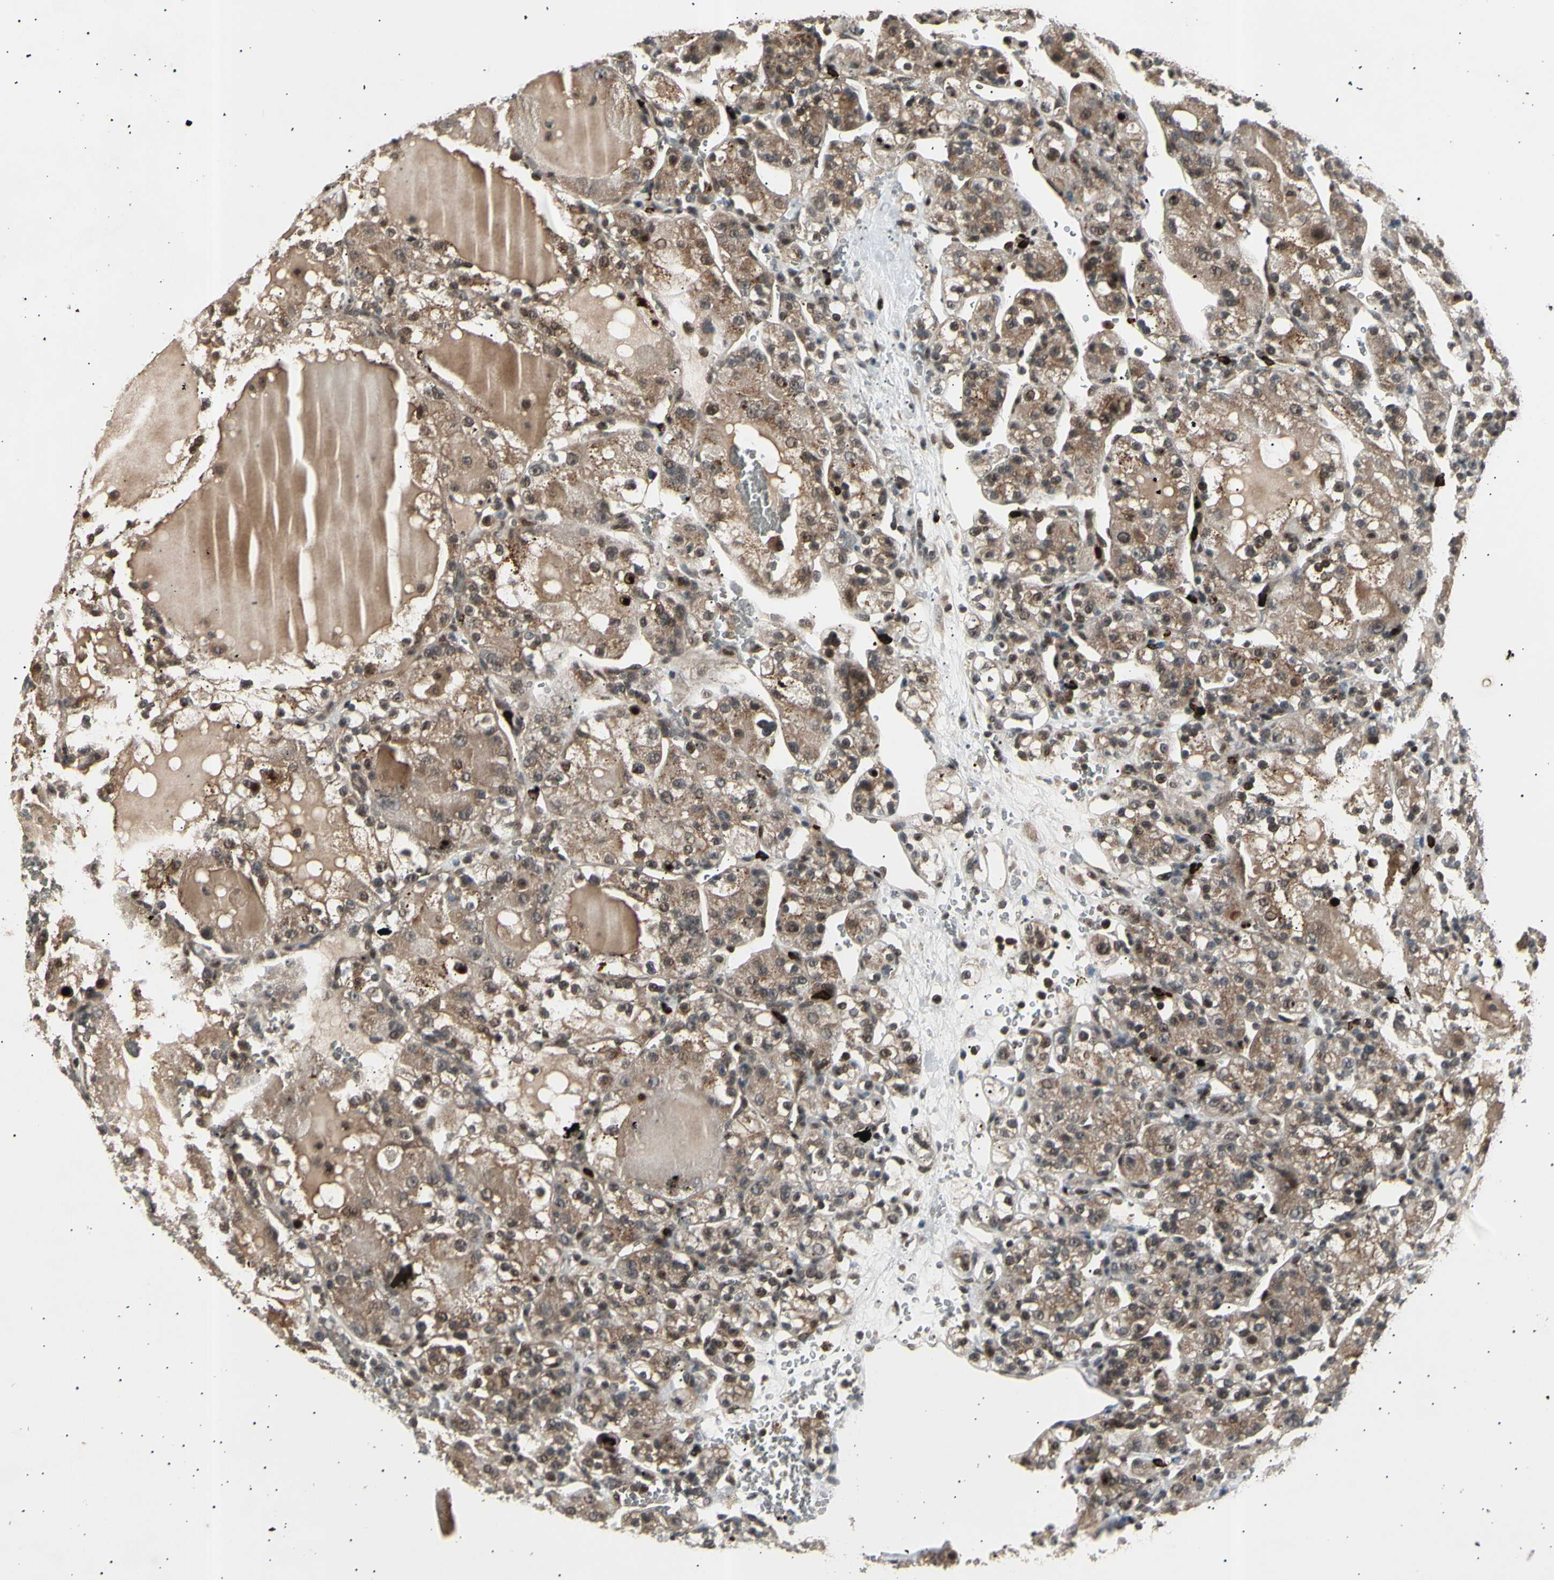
{"staining": {"intensity": "moderate", "quantity": ">75%", "location": "cytoplasmic/membranous,nuclear"}, "tissue": "renal cancer", "cell_type": "Tumor cells", "image_type": "cancer", "snomed": [{"axis": "morphology", "description": "Normal tissue, NOS"}, {"axis": "morphology", "description": "Adenocarcinoma, NOS"}, {"axis": "topography", "description": "Kidney"}], "caption": "The photomicrograph shows staining of renal cancer, revealing moderate cytoplasmic/membranous and nuclear protein expression (brown color) within tumor cells.", "gene": "NUAK2", "patient": {"sex": "male", "age": 61}}